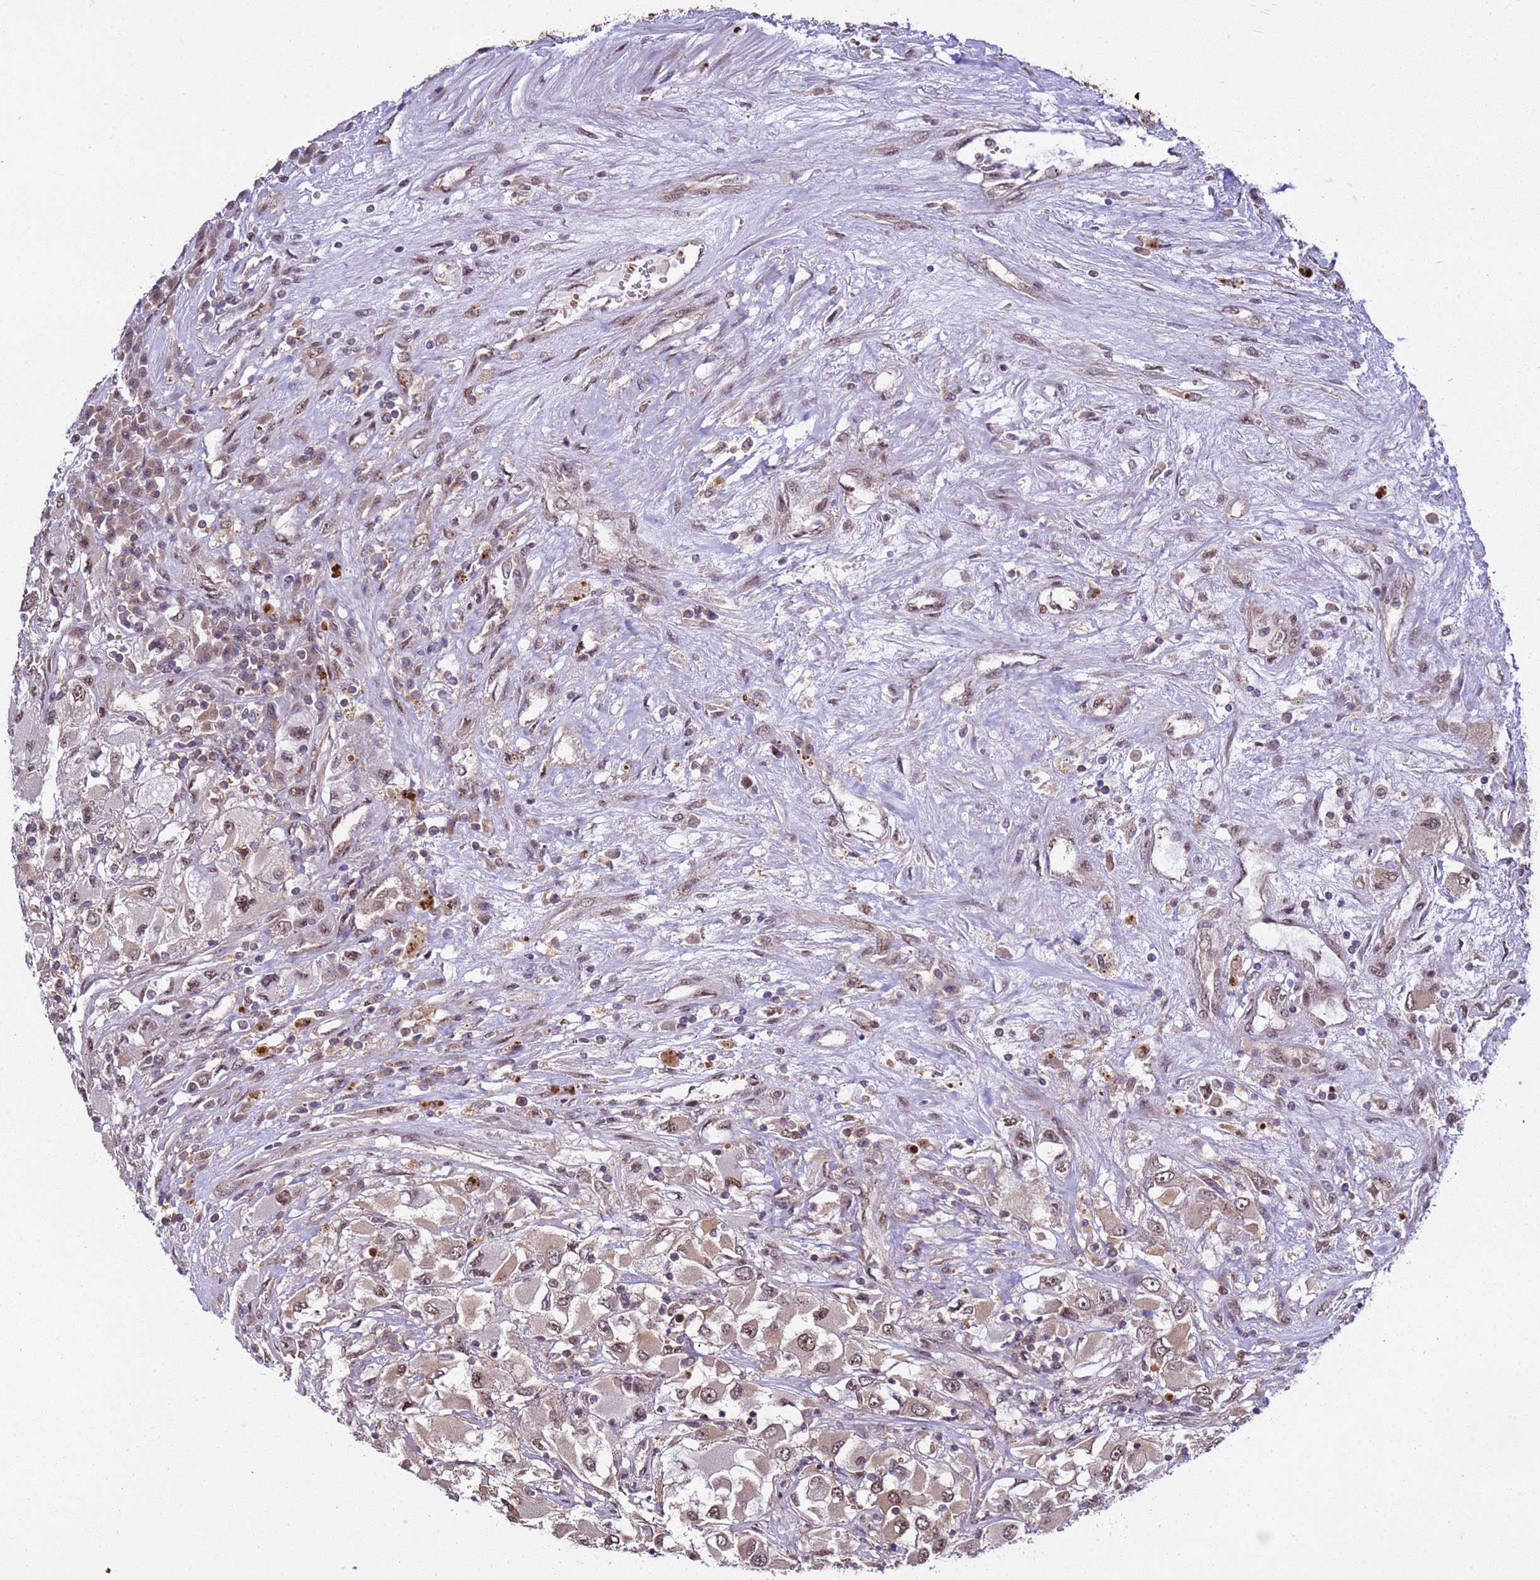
{"staining": {"intensity": "moderate", "quantity": ">75%", "location": "nuclear"}, "tissue": "renal cancer", "cell_type": "Tumor cells", "image_type": "cancer", "snomed": [{"axis": "morphology", "description": "Adenocarcinoma, NOS"}, {"axis": "topography", "description": "Kidney"}], "caption": "A photomicrograph of human adenocarcinoma (renal) stained for a protein reveals moderate nuclear brown staining in tumor cells.", "gene": "GEN1", "patient": {"sex": "female", "age": 52}}